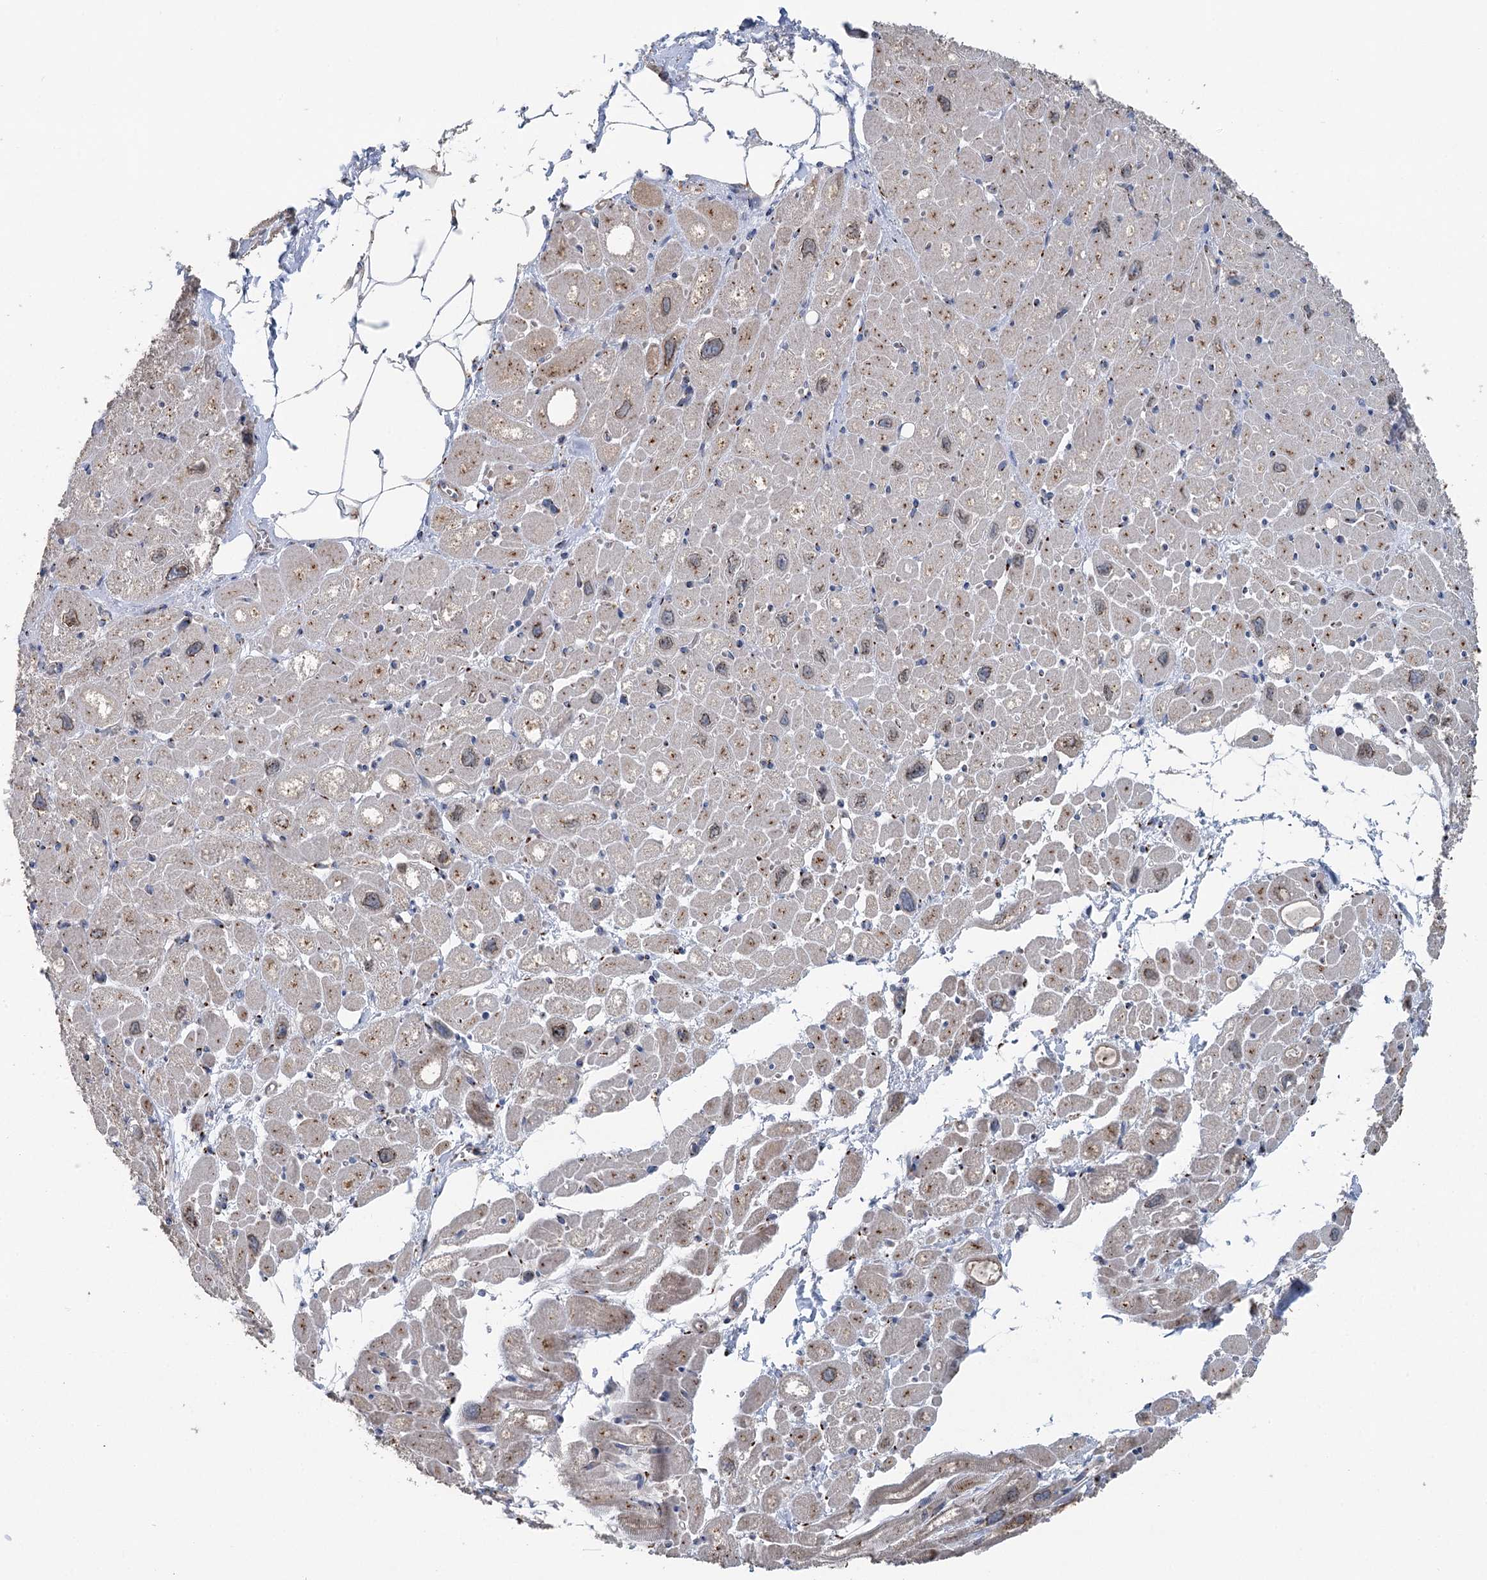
{"staining": {"intensity": "moderate", "quantity": "25%-75%", "location": "cytoplasmic/membranous"}, "tissue": "heart muscle", "cell_type": "Cardiomyocytes", "image_type": "normal", "snomed": [{"axis": "morphology", "description": "Normal tissue, NOS"}, {"axis": "topography", "description": "Heart"}], "caption": "A brown stain highlights moderate cytoplasmic/membranous positivity of a protein in cardiomyocytes of unremarkable human heart muscle. (DAB (3,3'-diaminobenzidine) = brown stain, brightfield microscopy at high magnification).", "gene": "ITIH5", "patient": {"sex": "male", "age": 50}}